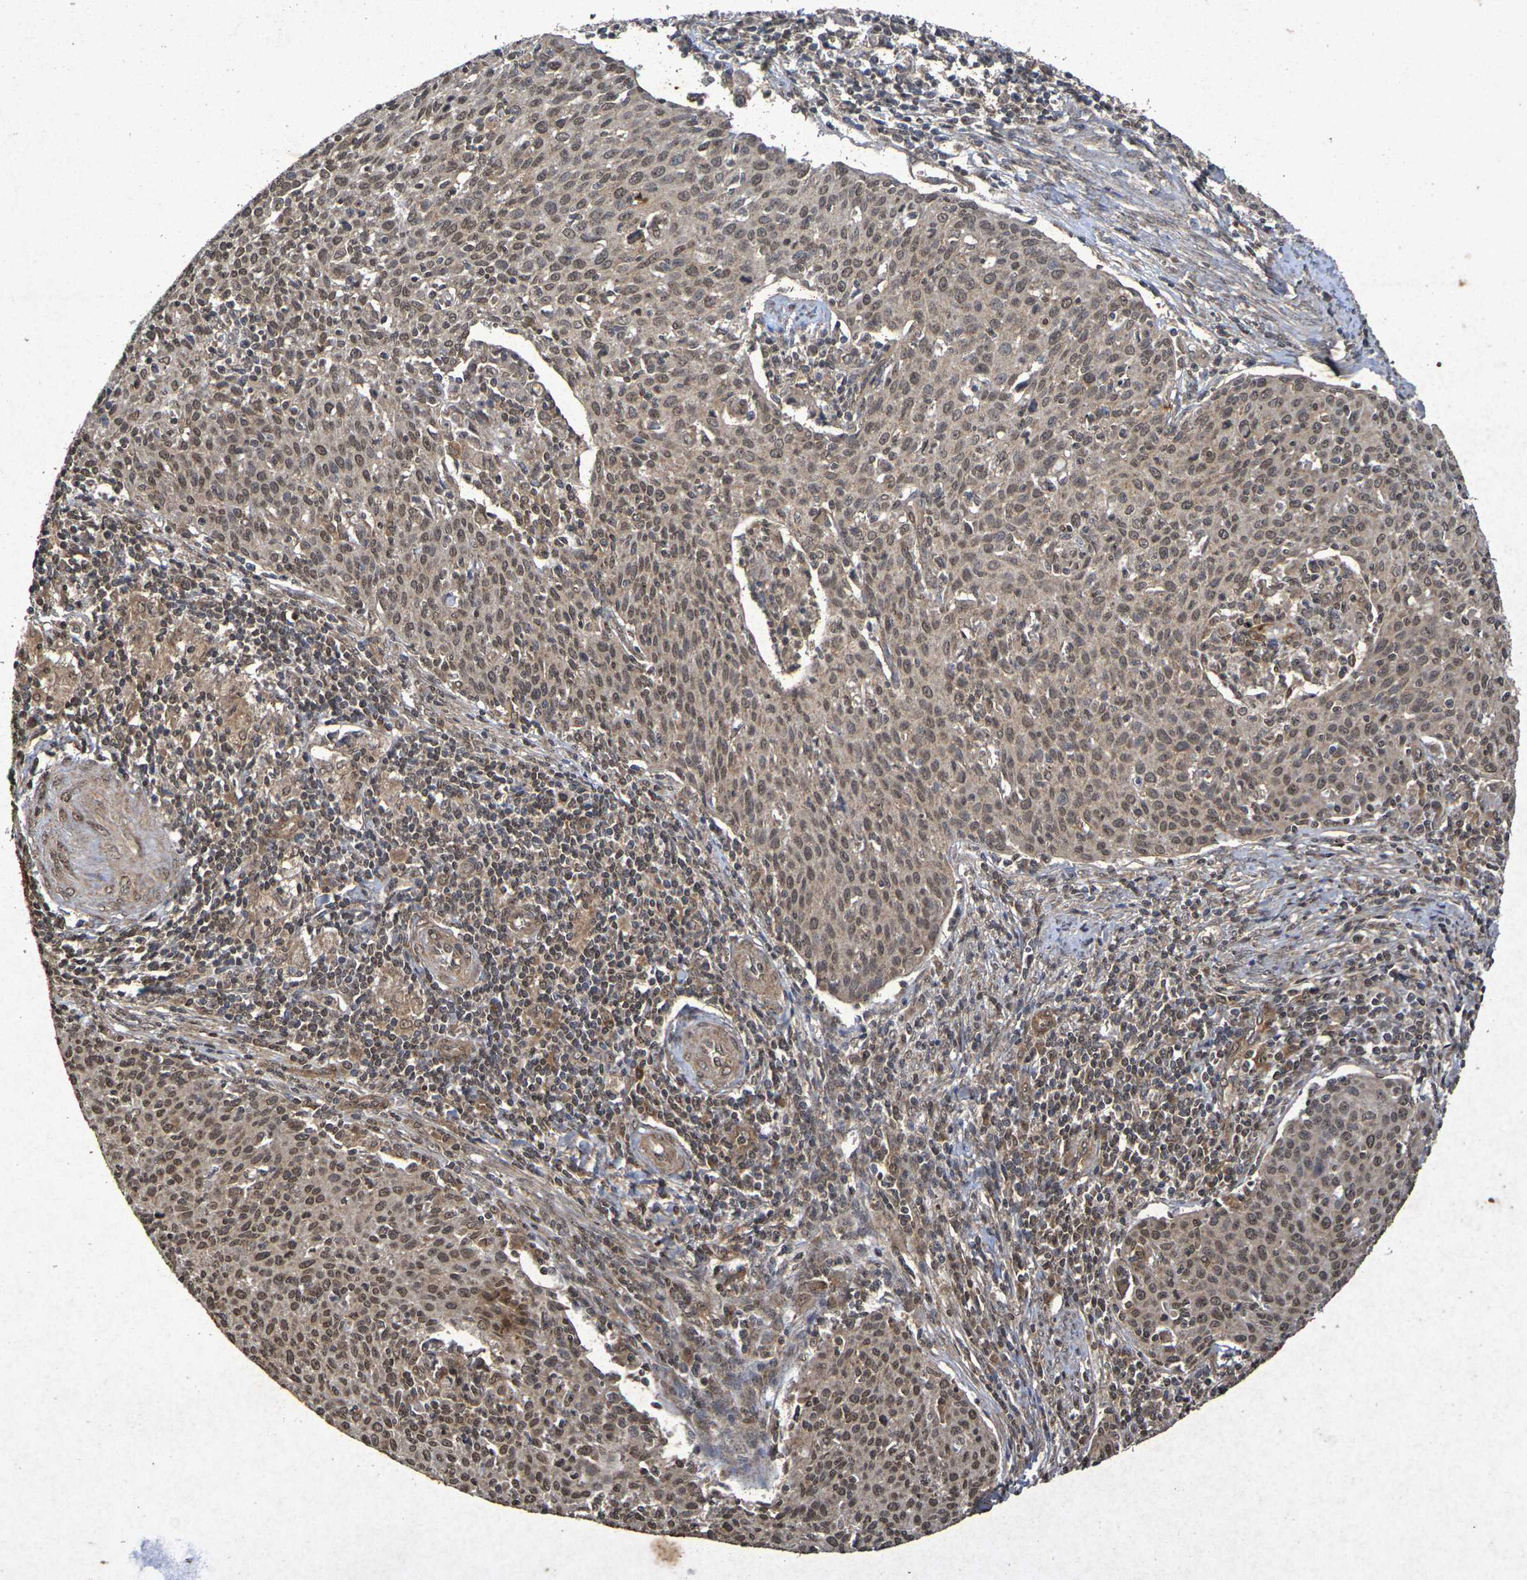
{"staining": {"intensity": "moderate", "quantity": ">75%", "location": "cytoplasmic/membranous,nuclear"}, "tissue": "cervical cancer", "cell_type": "Tumor cells", "image_type": "cancer", "snomed": [{"axis": "morphology", "description": "Squamous cell carcinoma, NOS"}, {"axis": "topography", "description": "Cervix"}], "caption": "Moderate cytoplasmic/membranous and nuclear staining is seen in about >75% of tumor cells in cervical squamous cell carcinoma.", "gene": "GUCY1A2", "patient": {"sex": "female", "age": 38}}